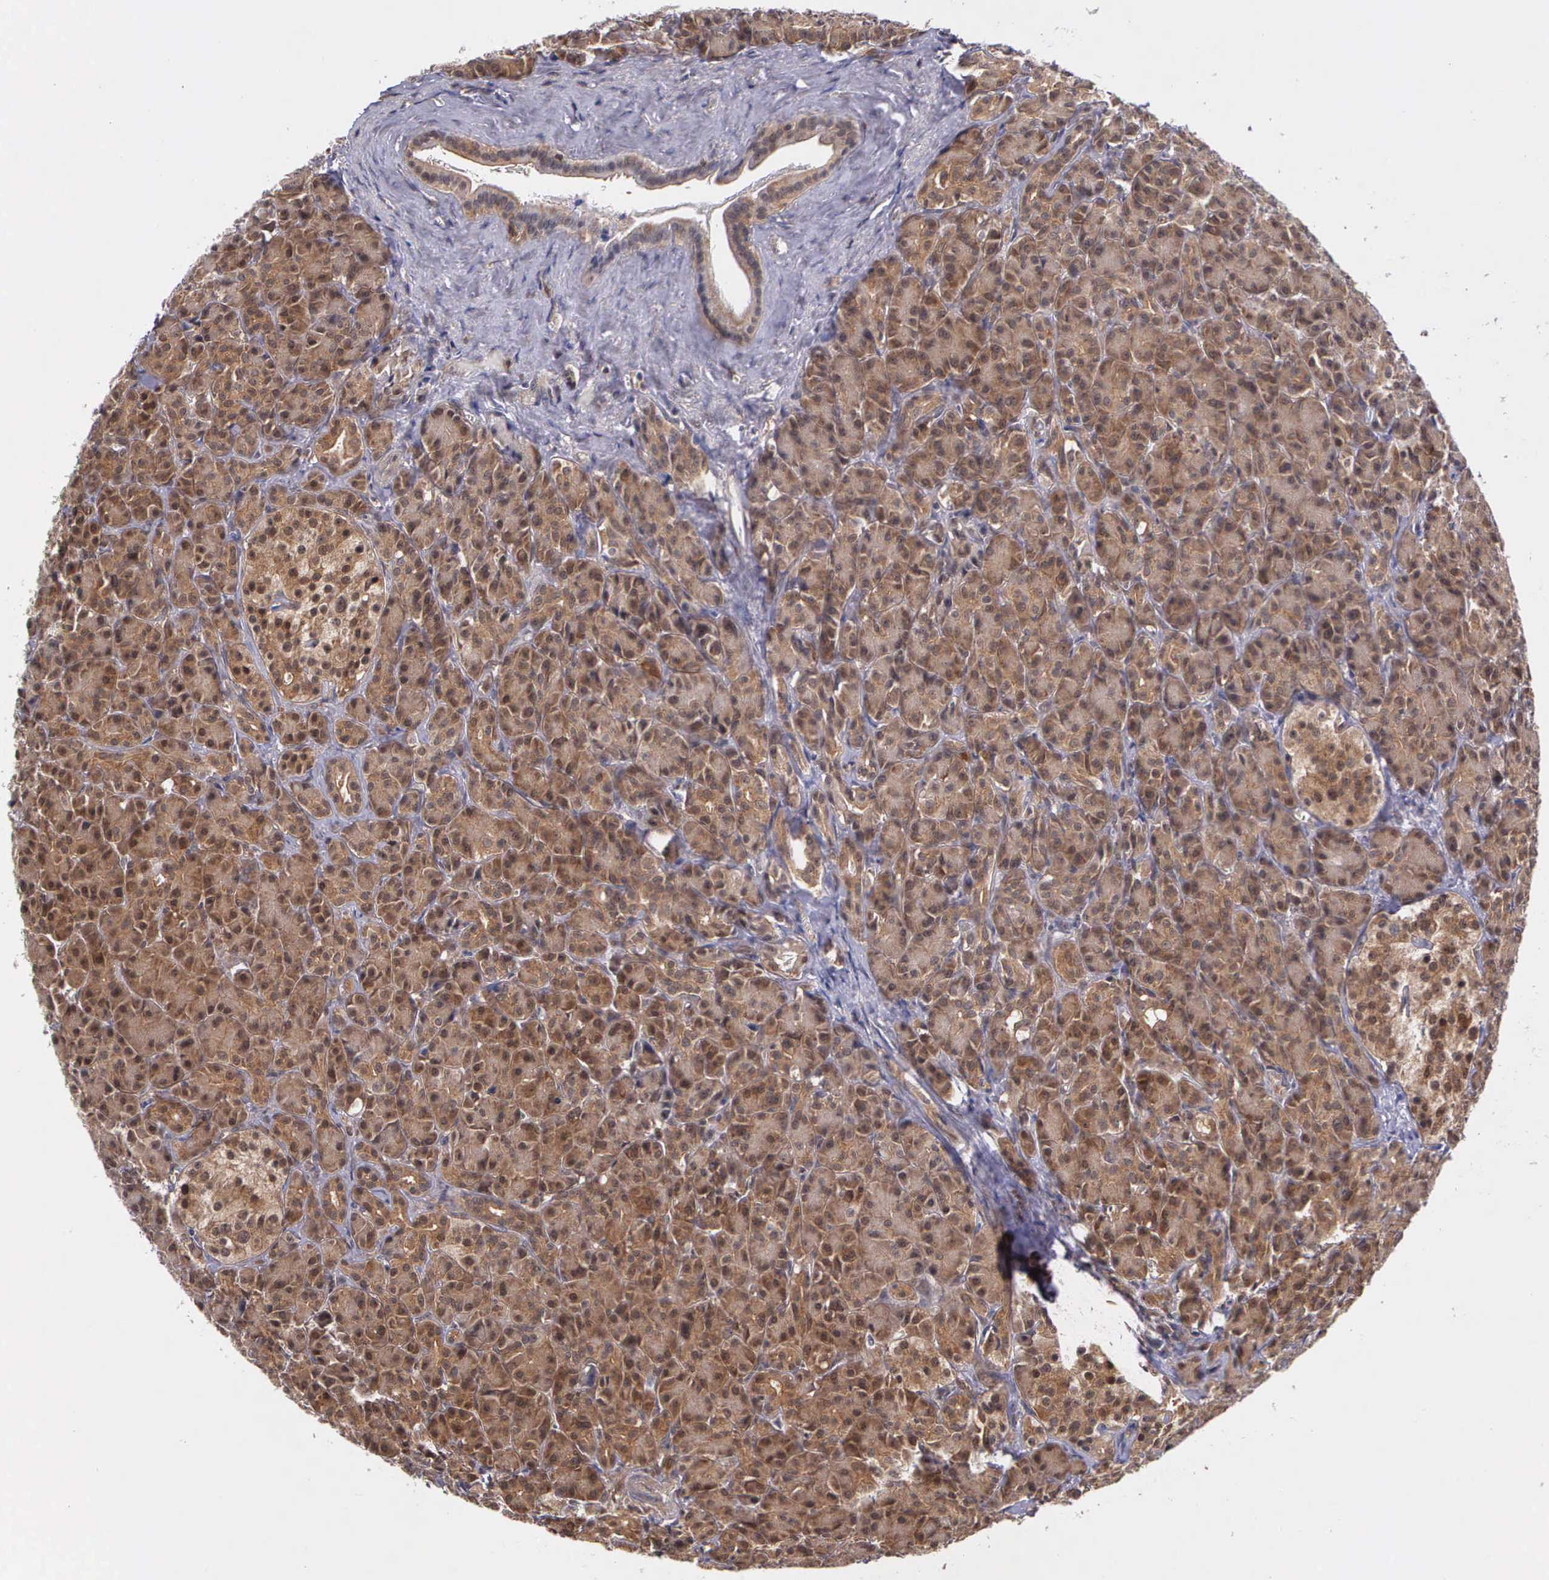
{"staining": {"intensity": "moderate", "quantity": ">75%", "location": "cytoplasmic/membranous"}, "tissue": "pancreas", "cell_type": "Exocrine glandular cells", "image_type": "normal", "snomed": [{"axis": "morphology", "description": "Normal tissue, NOS"}, {"axis": "topography", "description": "Lymph node"}, {"axis": "topography", "description": "Pancreas"}], "caption": "Immunohistochemical staining of benign pancreas displays >75% levels of moderate cytoplasmic/membranous protein staining in about >75% of exocrine glandular cells.", "gene": "IGBP1P2", "patient": {"sex": "male", "age": 59}}